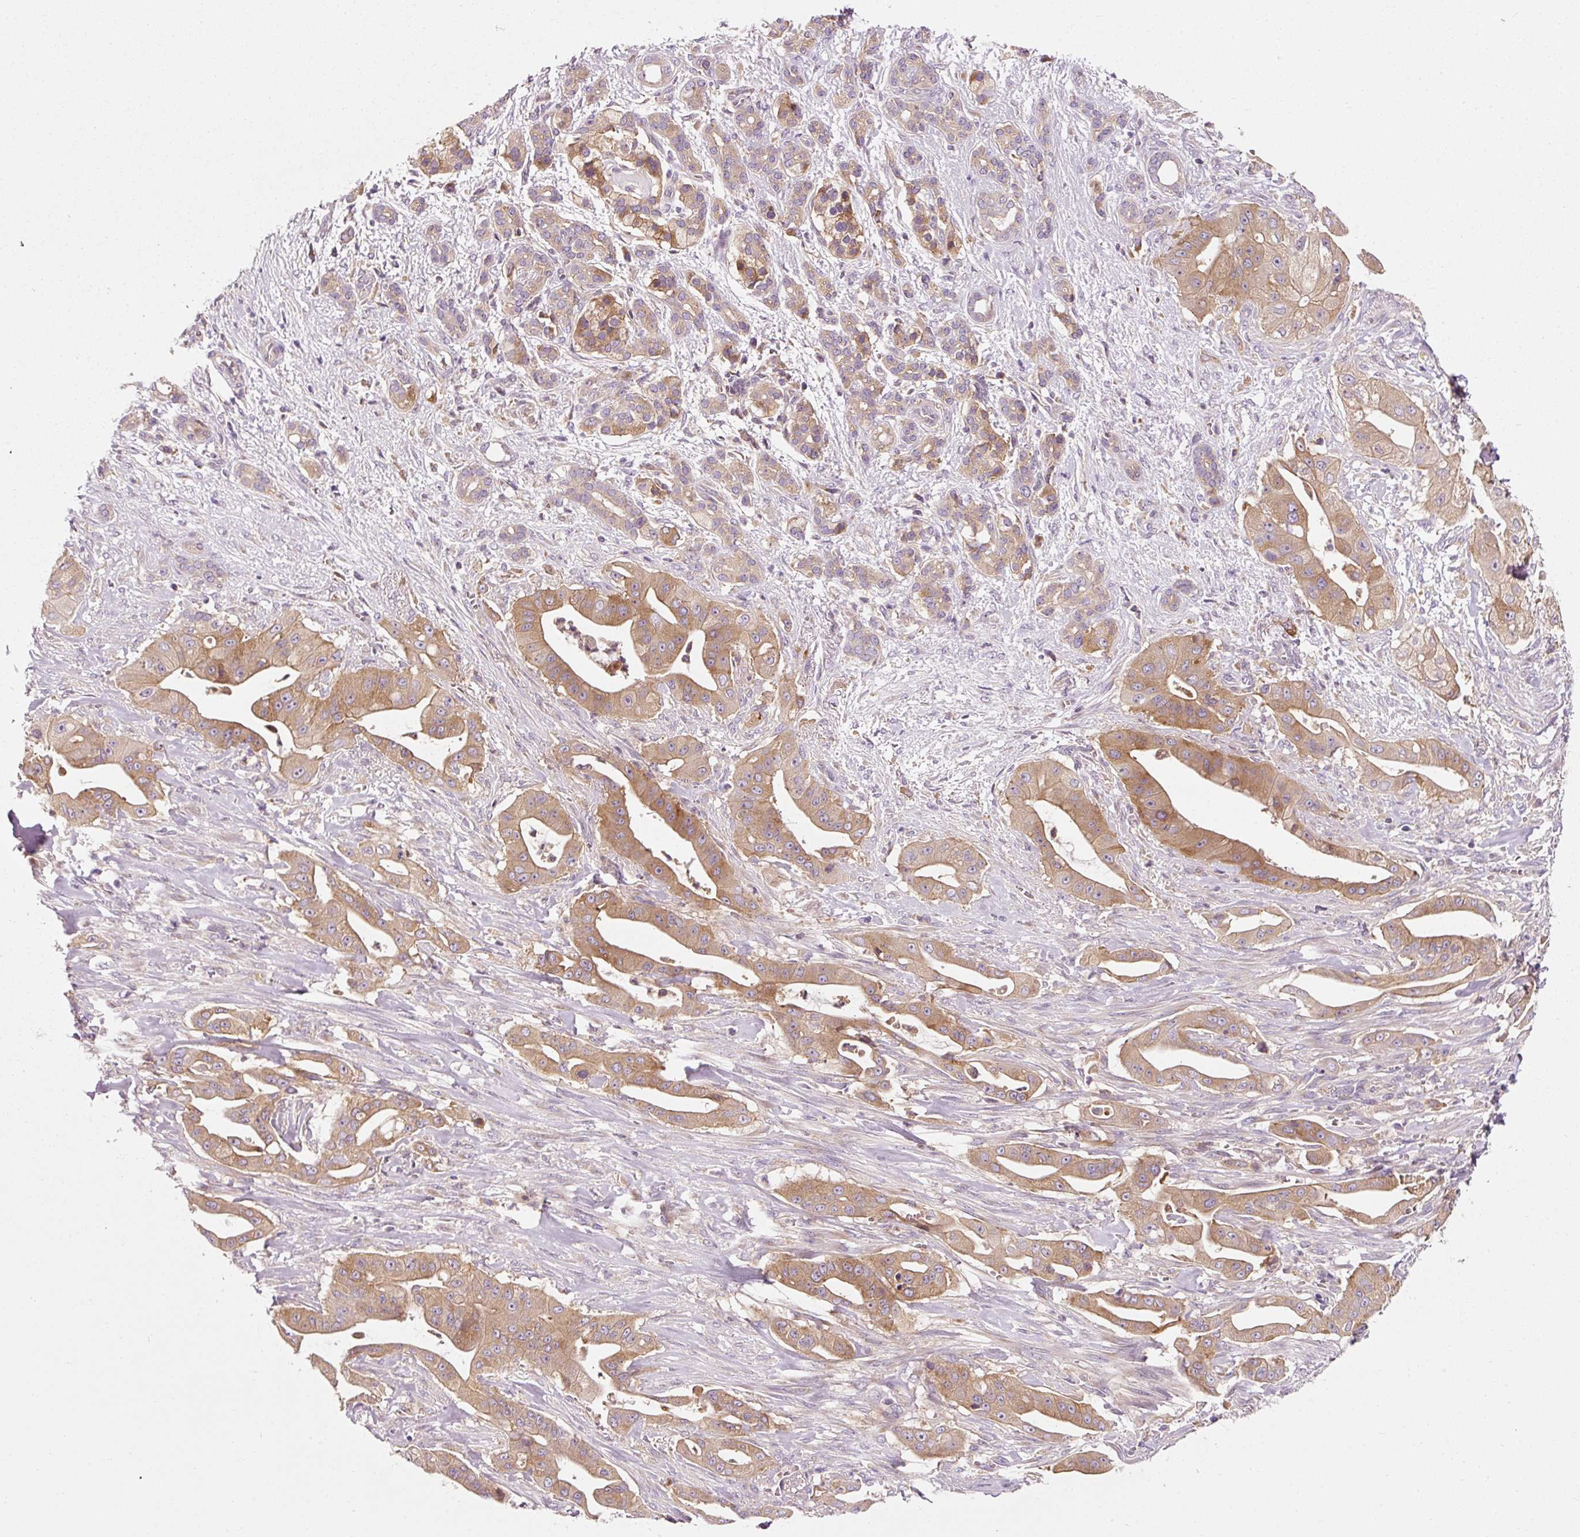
{"staining": {"intensity": "moderate", "quantity": ">75%", "location": "cytoplasmic/membranous"}, "tissue": "pancreatic cancer", "cell_type": "Tumor cells", "image_type": "cancer", "snomed": [{"axis": "morphology", "description": "Adenocarcinoma, NOS"}, {"axis": "topography", "description": "Pancreas"}], "caption": "Moderate cytoplasmic/membranous protein expression is seen in approximately >75% of tumor cells in pancreatic cancer.", "gene": "NAPA", "patient": {"sex": "male", "age": 57}}